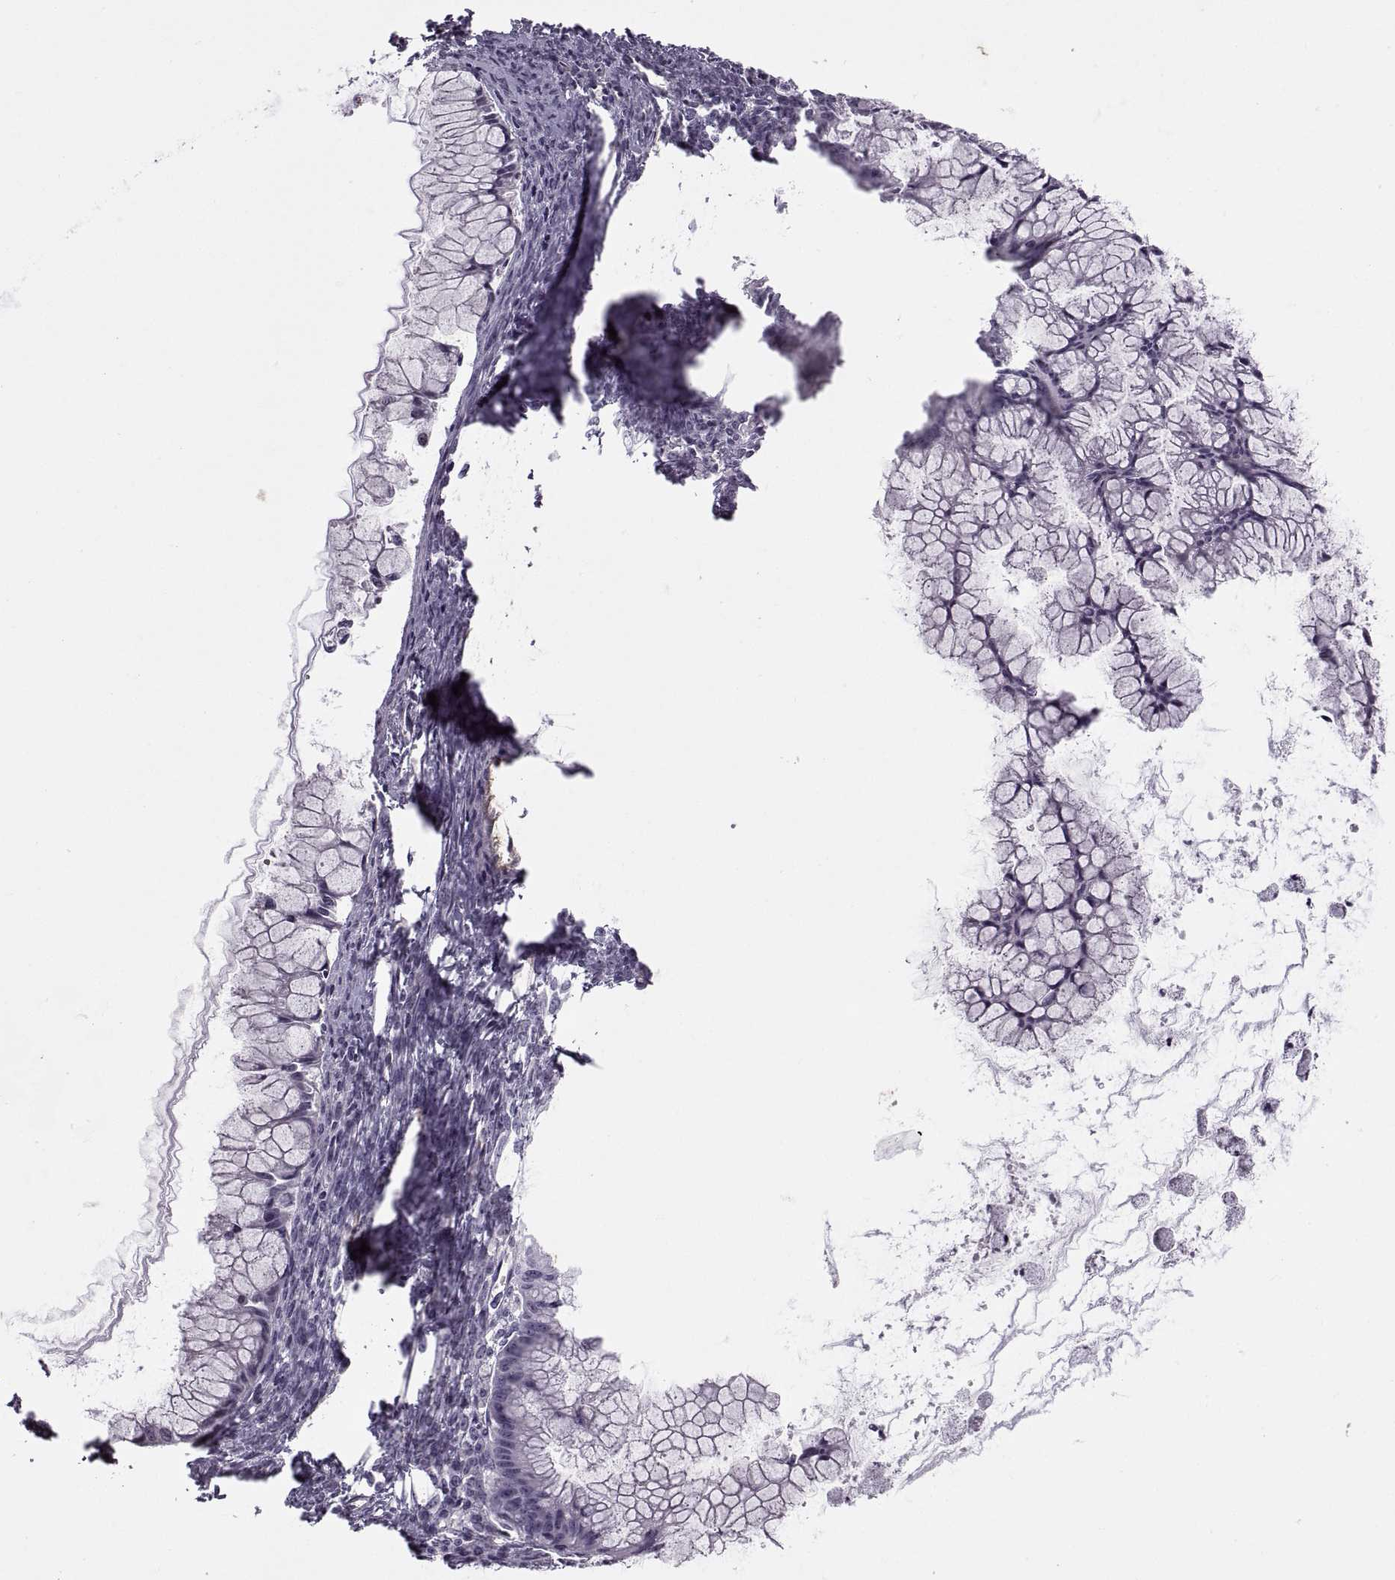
{"staining": {"intensity": "negative", "quantity": "none", "location": "none"}, "tissue": "ovarian cancer", "cell_type": "Tumor cells", "image_type": "cancer", "snomed": [{"axis": "morphology", "description": "Cystadenocarcinoma, mucinous, NOS"}, {"axis": "topography", "description": "Ovary"}], "caption": "A photomicrograph of ovarian cancer (mucinous cystadenocarcinoma) stained for a protein reveals no brown staining in tumor cells.", "gene": "RALB", "patient": {"sex": "female", "age": 41}}